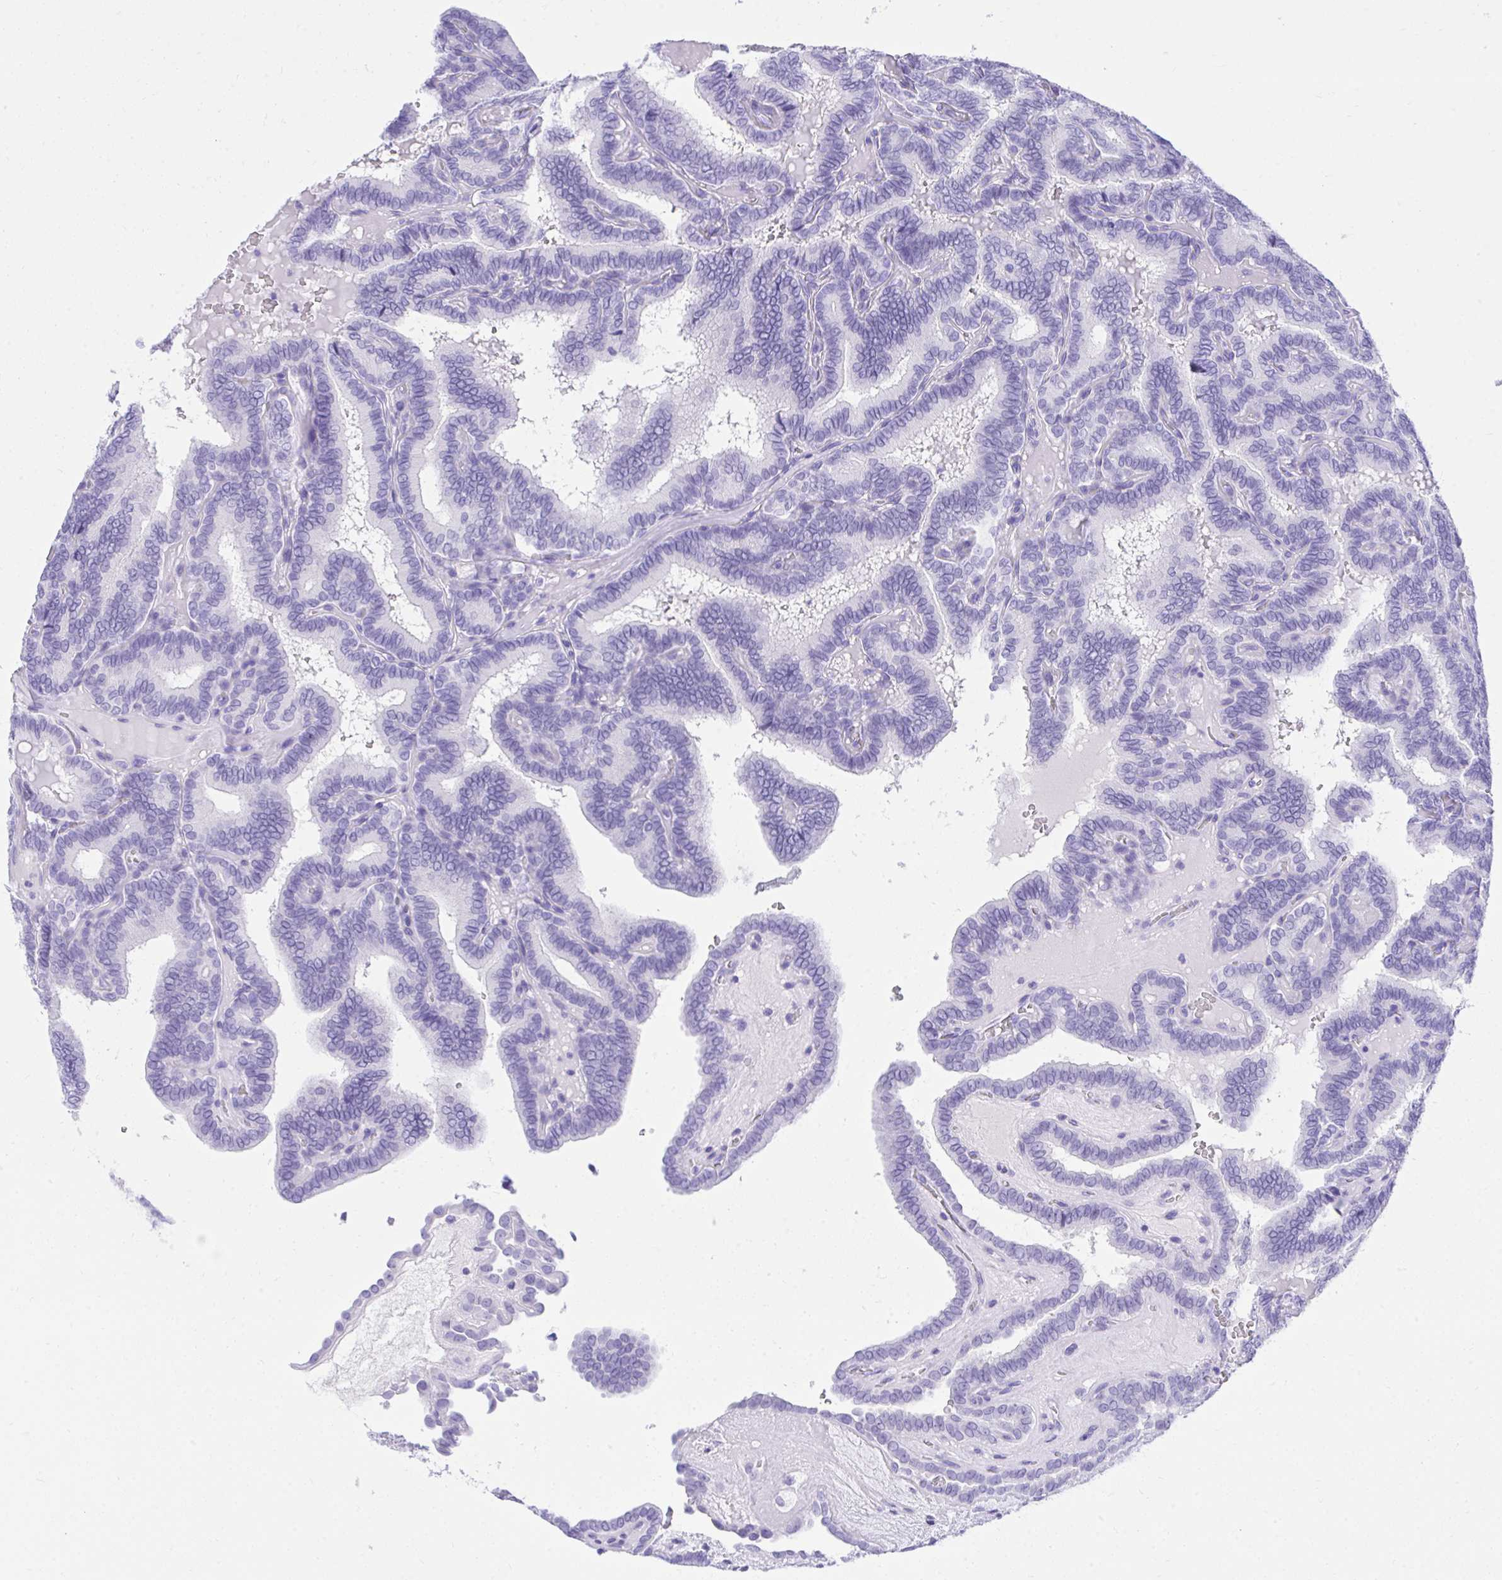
{"staining": {"intensity": "negative", "quantity": "none", "location": "none"}, "tissue": "thyroid cancer", "cell_type": "Tumor cells", "image_type": "cancer", "snomed": [{"axis": "morphology", "description": "Papillary adenocarcinoma, NOS"}, {"axis": "topography", "description": "Thyroid gland"}], "caption": "A high-resolution photomicrograph shows immunohistochemistry staining of thyroid papillary adenocarcinoma, which demonstrates no significant staining in tumor cells. The staining is performed using DAB brown chromogen with nuclei counter-stained in using hematoxylin.", "gene": "KCNN4", "patient": {"sex": "female", "age": 21}}